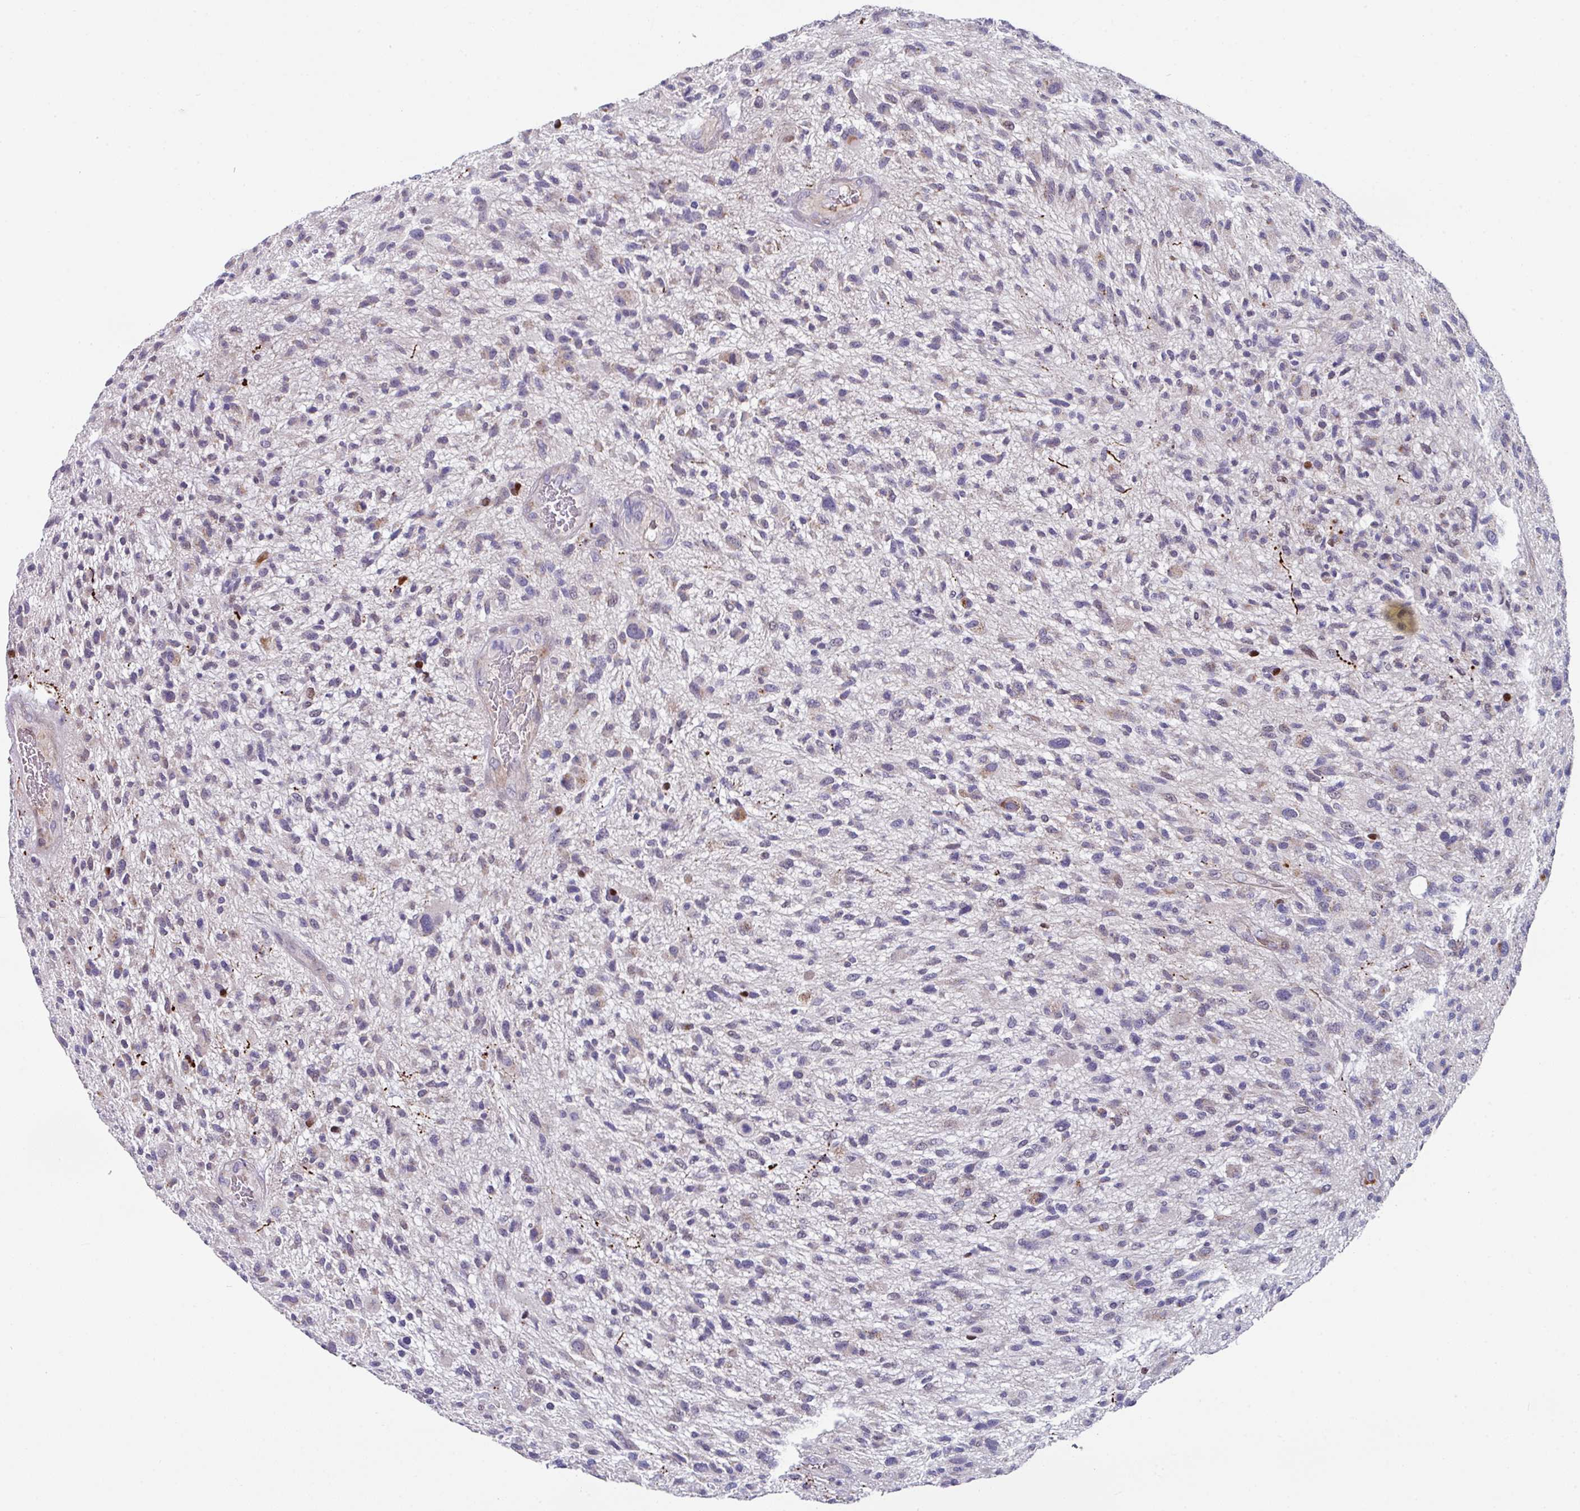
{"staining": {"intensity": "negative", "quantity": "none", "location": "none"}, "tissue": "glioma", "cell_type": "Tumor cells", "image_type": "cancer", "snomed": [{"axis": "morphology", "description": "Glioma, malignant, High grade"}, {"axis": "topography", "description": "Brain"}], "caption": "Human malignant glioma (high-grade) stained for a protein using immunohistochemistry (IHC) shows no expression in tumor cells.", "gene": "CBX7", "patient": {"sex": "male", "age": 47}}